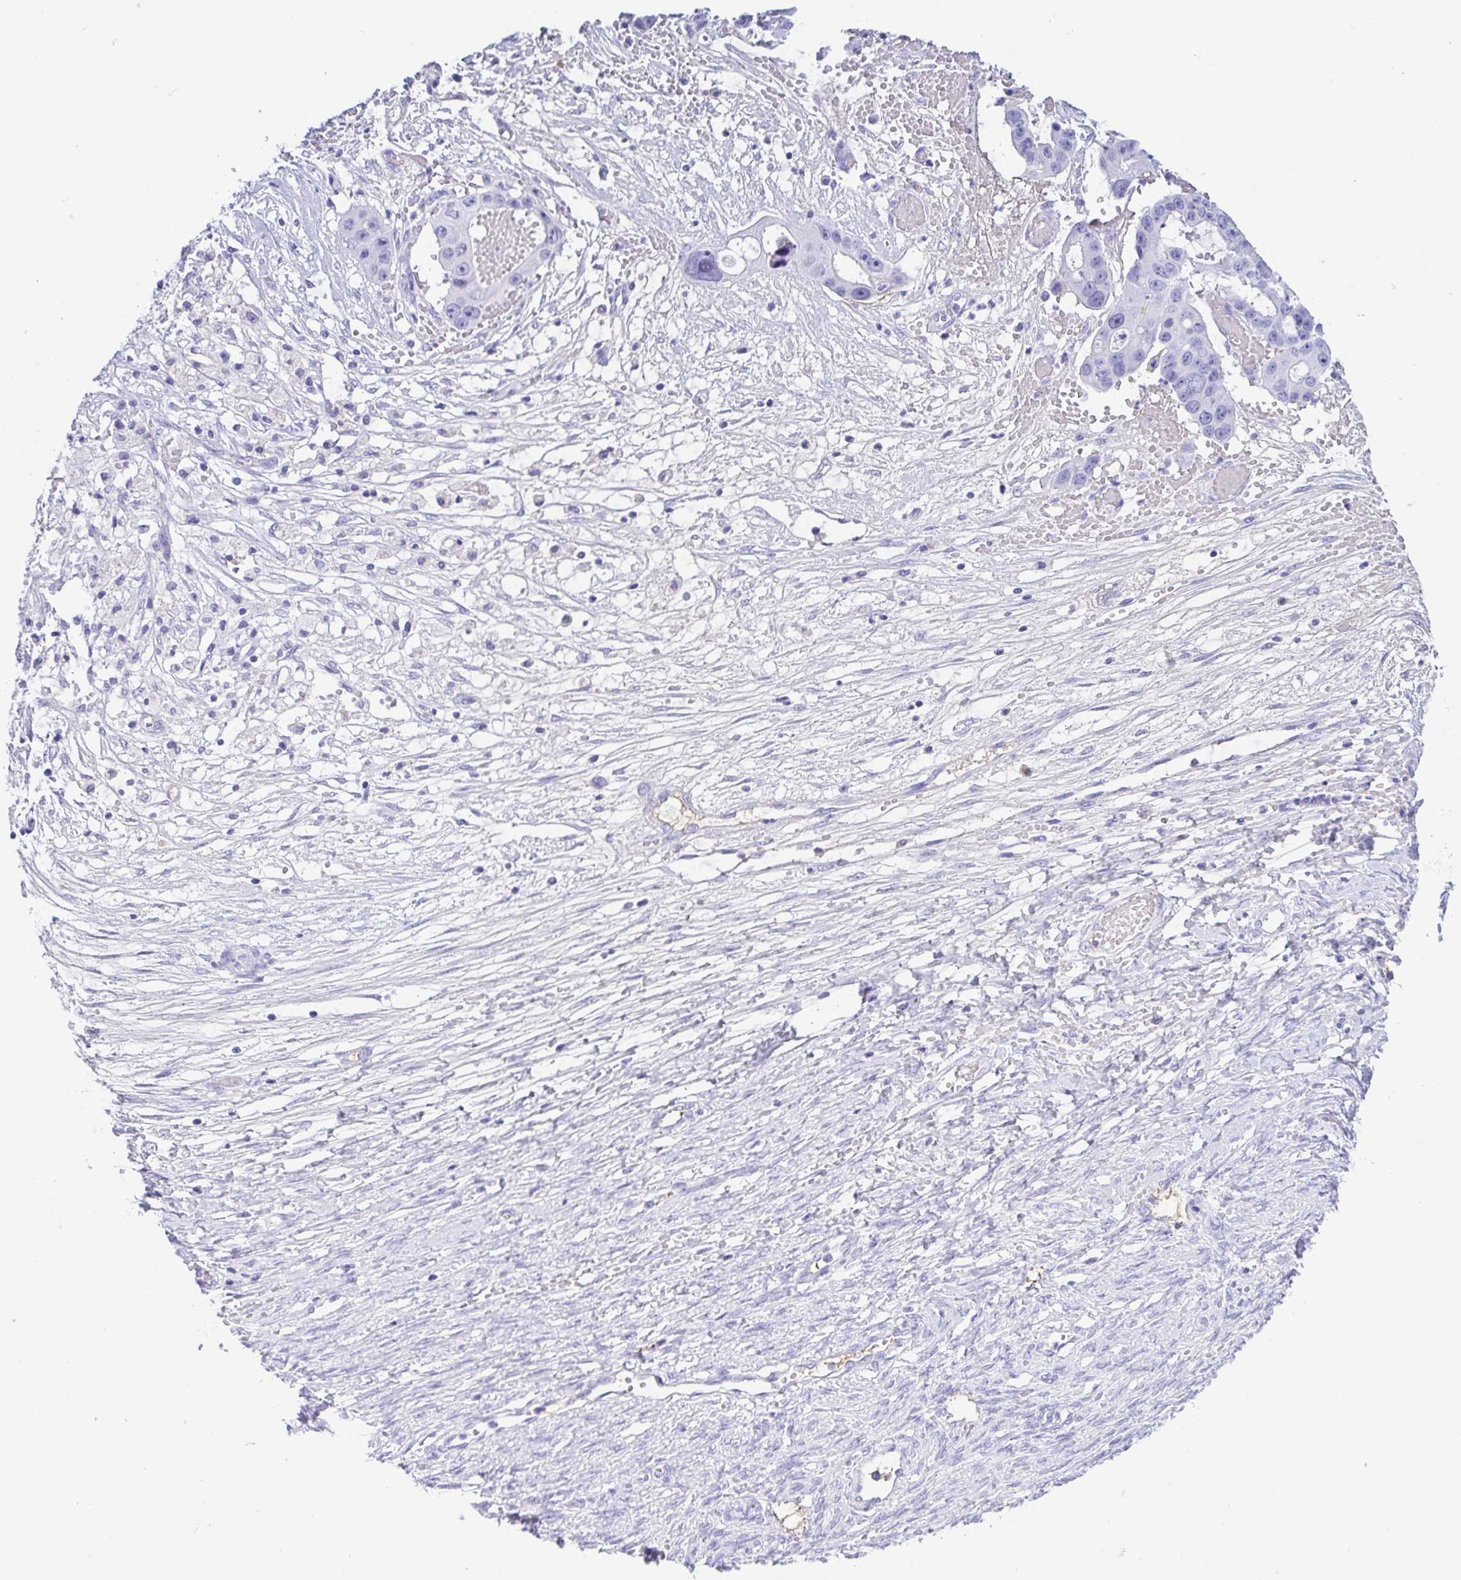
{"staining": {"intensity": "negative", "quantity": "none", "location": "none"}, "tissue": "ovarian cancer", "cell_type": "Tumor cells", "image_type": "cancer", "snomed": [{"axis": "morphology", "description": "Cystadenocarcinoma, serous, NOS"}, {"axis": "topography", "description": "Ovary"}], "caption": "Ovarian cancer (serous cystadenocarcinoma) was stained to show a protein in brown. There is no significant staining in tumor cells. Brightfield microscopy of immunohistochemistry (IHC) stained with DAB (3,3'-diaminobenzidine) (brown) and hematoxylin (blue), captured at high magnification.", "gene": "GKN1", "patient": {"sex": "female", "age": 56}}